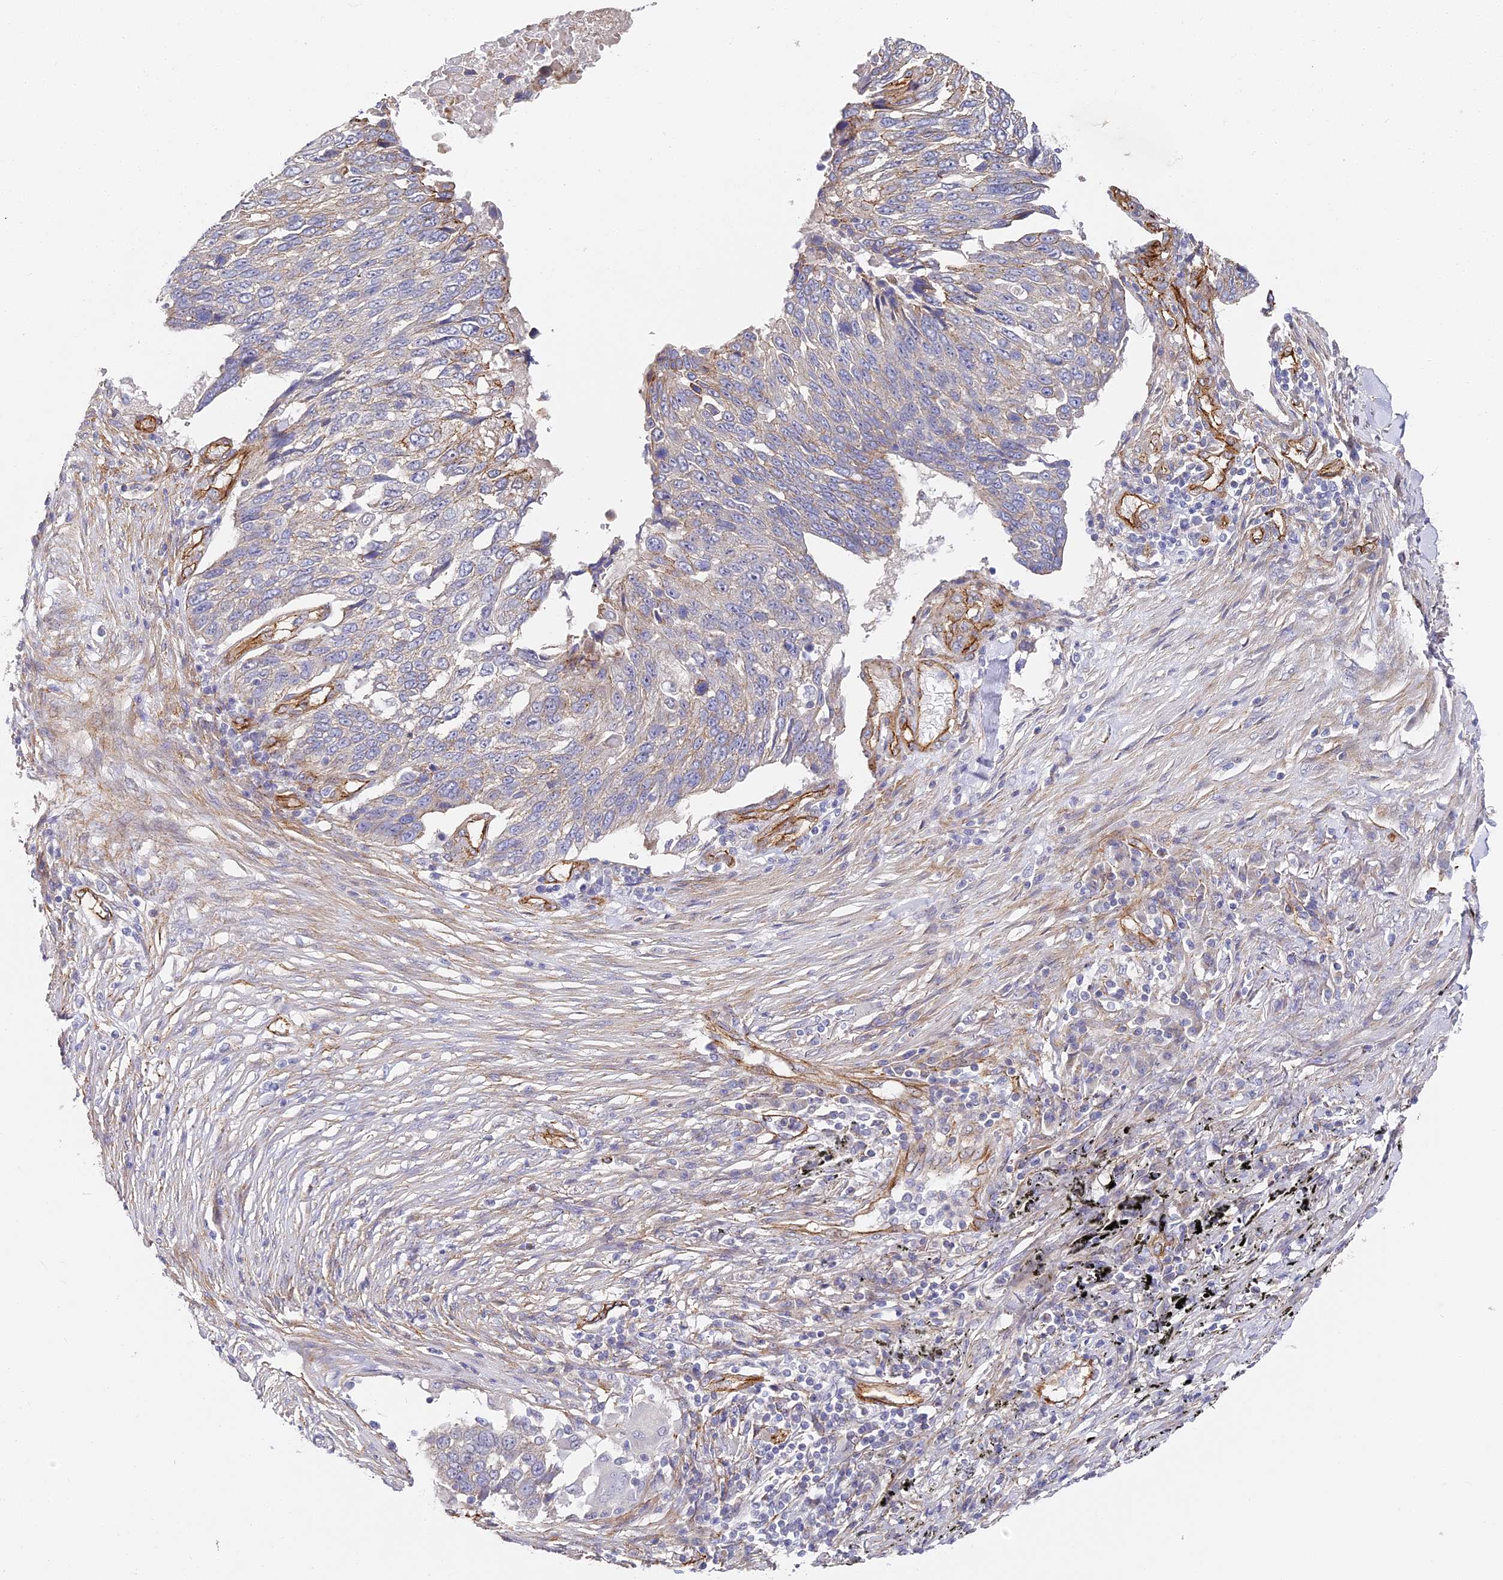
{"staining": {"intensity": "weak", "quantity": "<25%", "location": "cytoplasmic/membranous"}, "tissue": "lung cancer", "cell_type": "Tumor cells", "image_type": "cancer", "snomed": [{"axis": "morphology", "description": "Squamous cell carcinoma, NOS"}, {"axis": "topography", "description": "Lung"}], "caption": "This is an immunohistochemistry (IHC) micrograph of human lung cancer. There is no expression in tumor cells.", "gene": "CCDC30", "patient": {"sex": "male", "age": 66}}